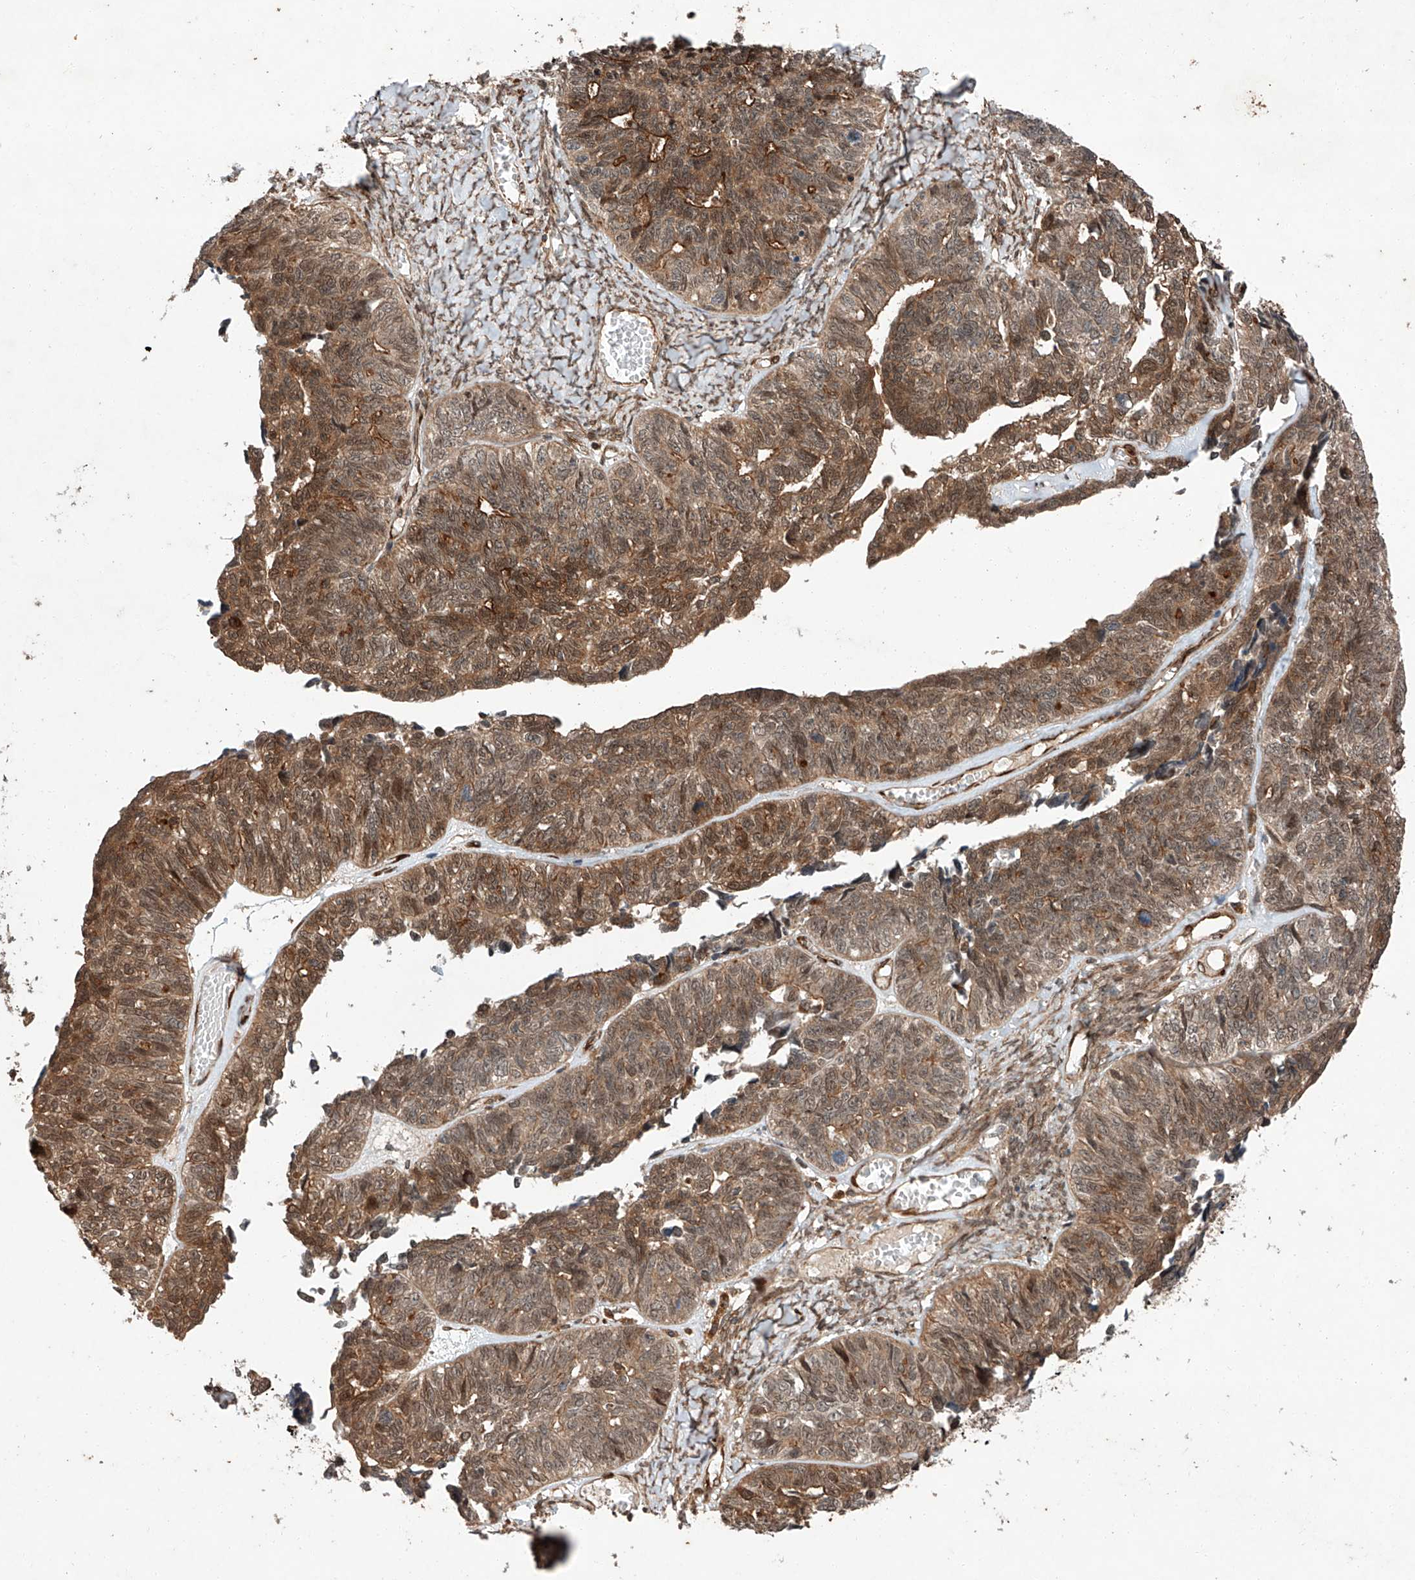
{"staining": {"intensity": "moderate", "quantity": ">75%", "location": "cytoplasmic/membranous"}, "tissue": "ovarian cancer", "cell_type": "Tumor cells", "image_type": "cancer", "snomed": [{"axis": "morphology", "description": "Cystadenocarcinoma, serous, NOS"}, {"axis": "topography", "description": "Ovary"}], "caption": "Protein staining of serous cystadenocarcinoma (ovarian) tissue demonstrates moderate cytoplasmic/membranous positivity in about >75% of tumor cells.", "gene": "ZFP28", "patient": {"sex": "female", "age": 79}}